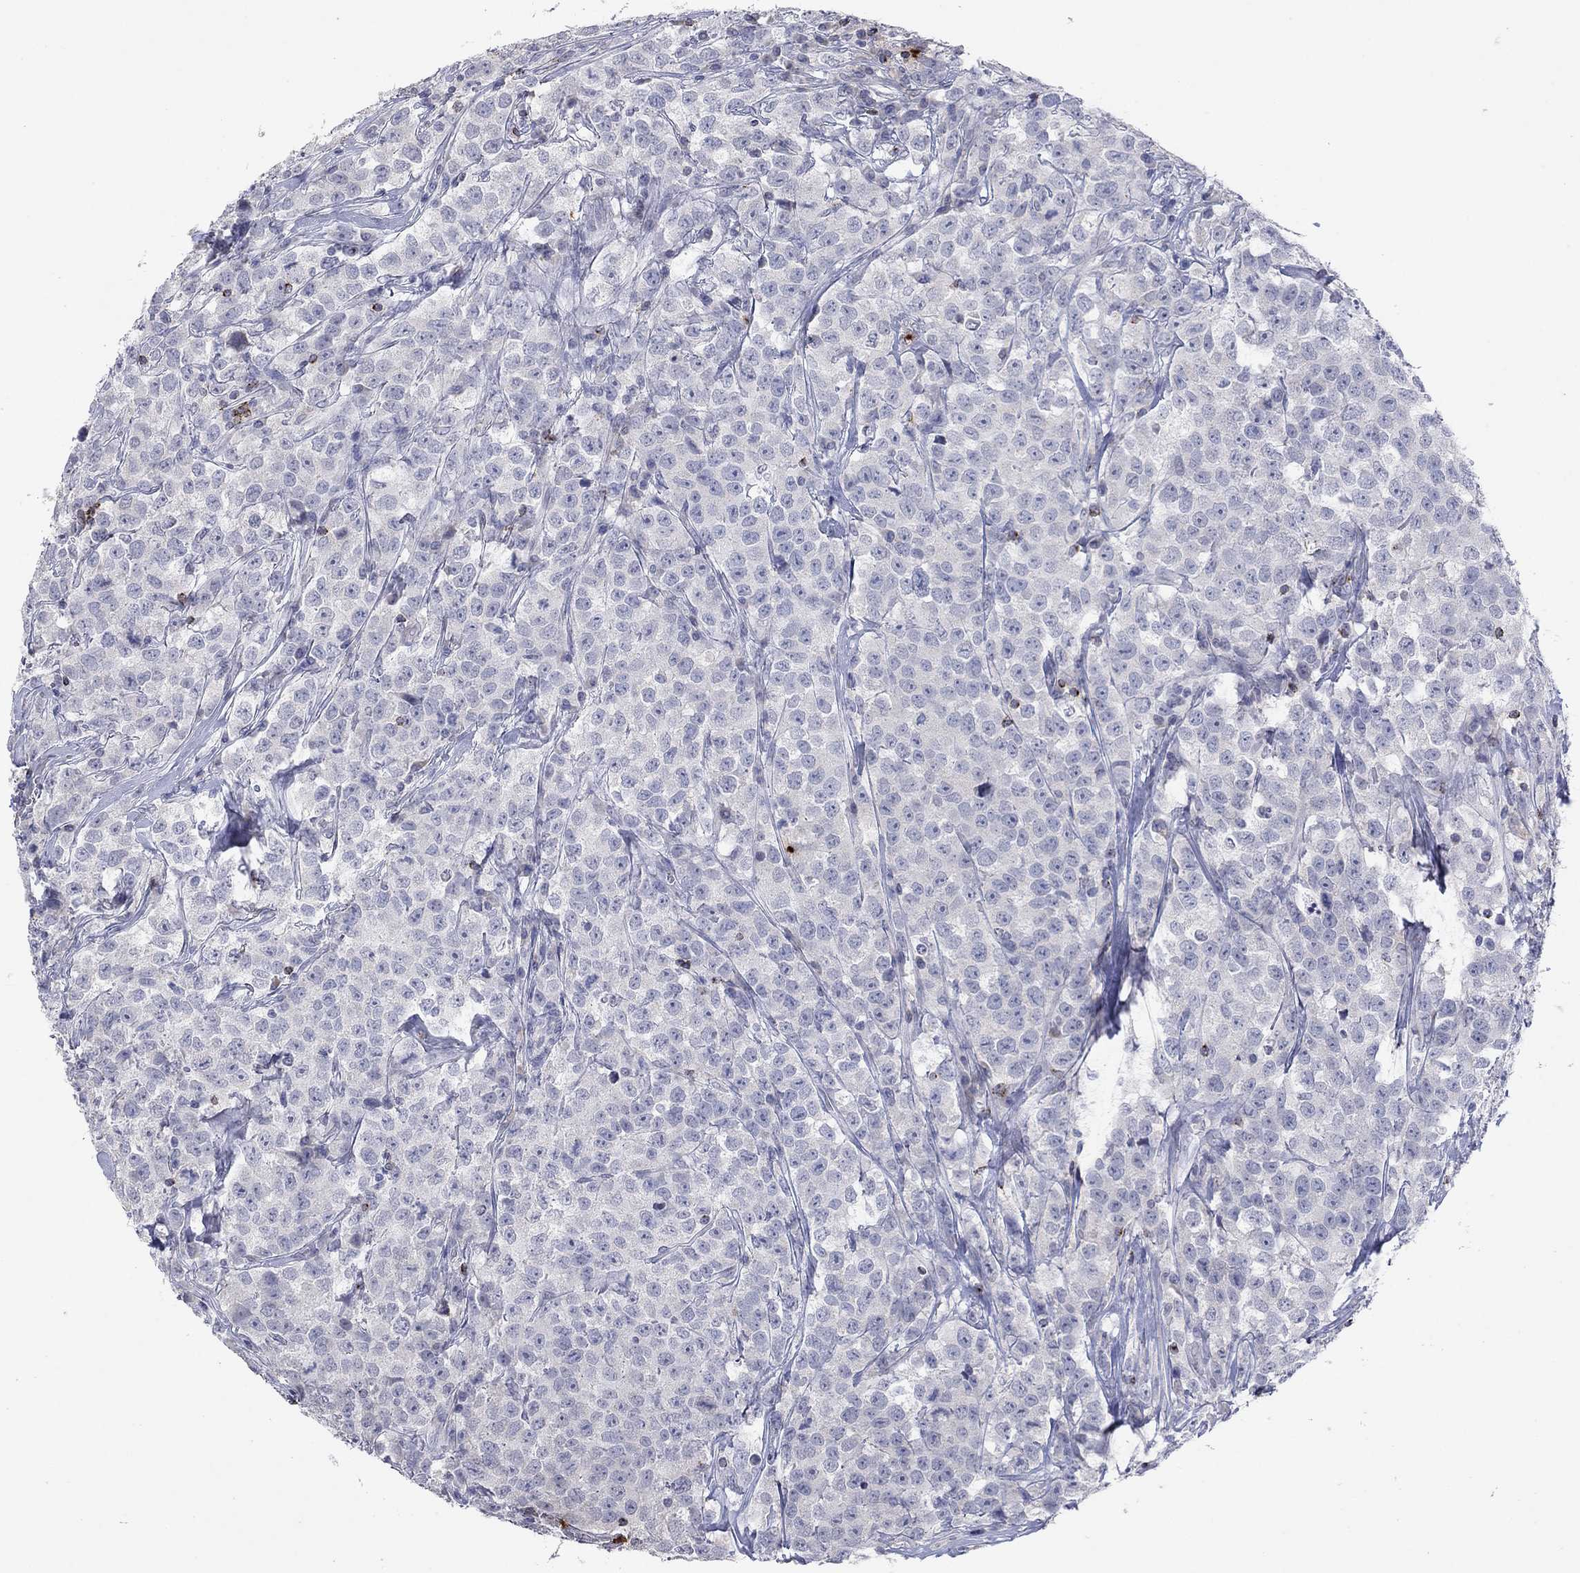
{"staining": {"intensity": "negative", "quantity": "none", "location": "none"}, "tissue": "testis cancer", "cell_type": "Tumor cells", "image_type": "cancer", "snomed": [{"axis": "morphology", "description": "Seminoma, NOS"}, {"axis": "topography", "description": "Testis"}], "caption": "Protein analysis of testis cancer displays no significant expression in tumor cells.", "gene": "CCL5", "patient": {"sex": "male", "age": 59}}